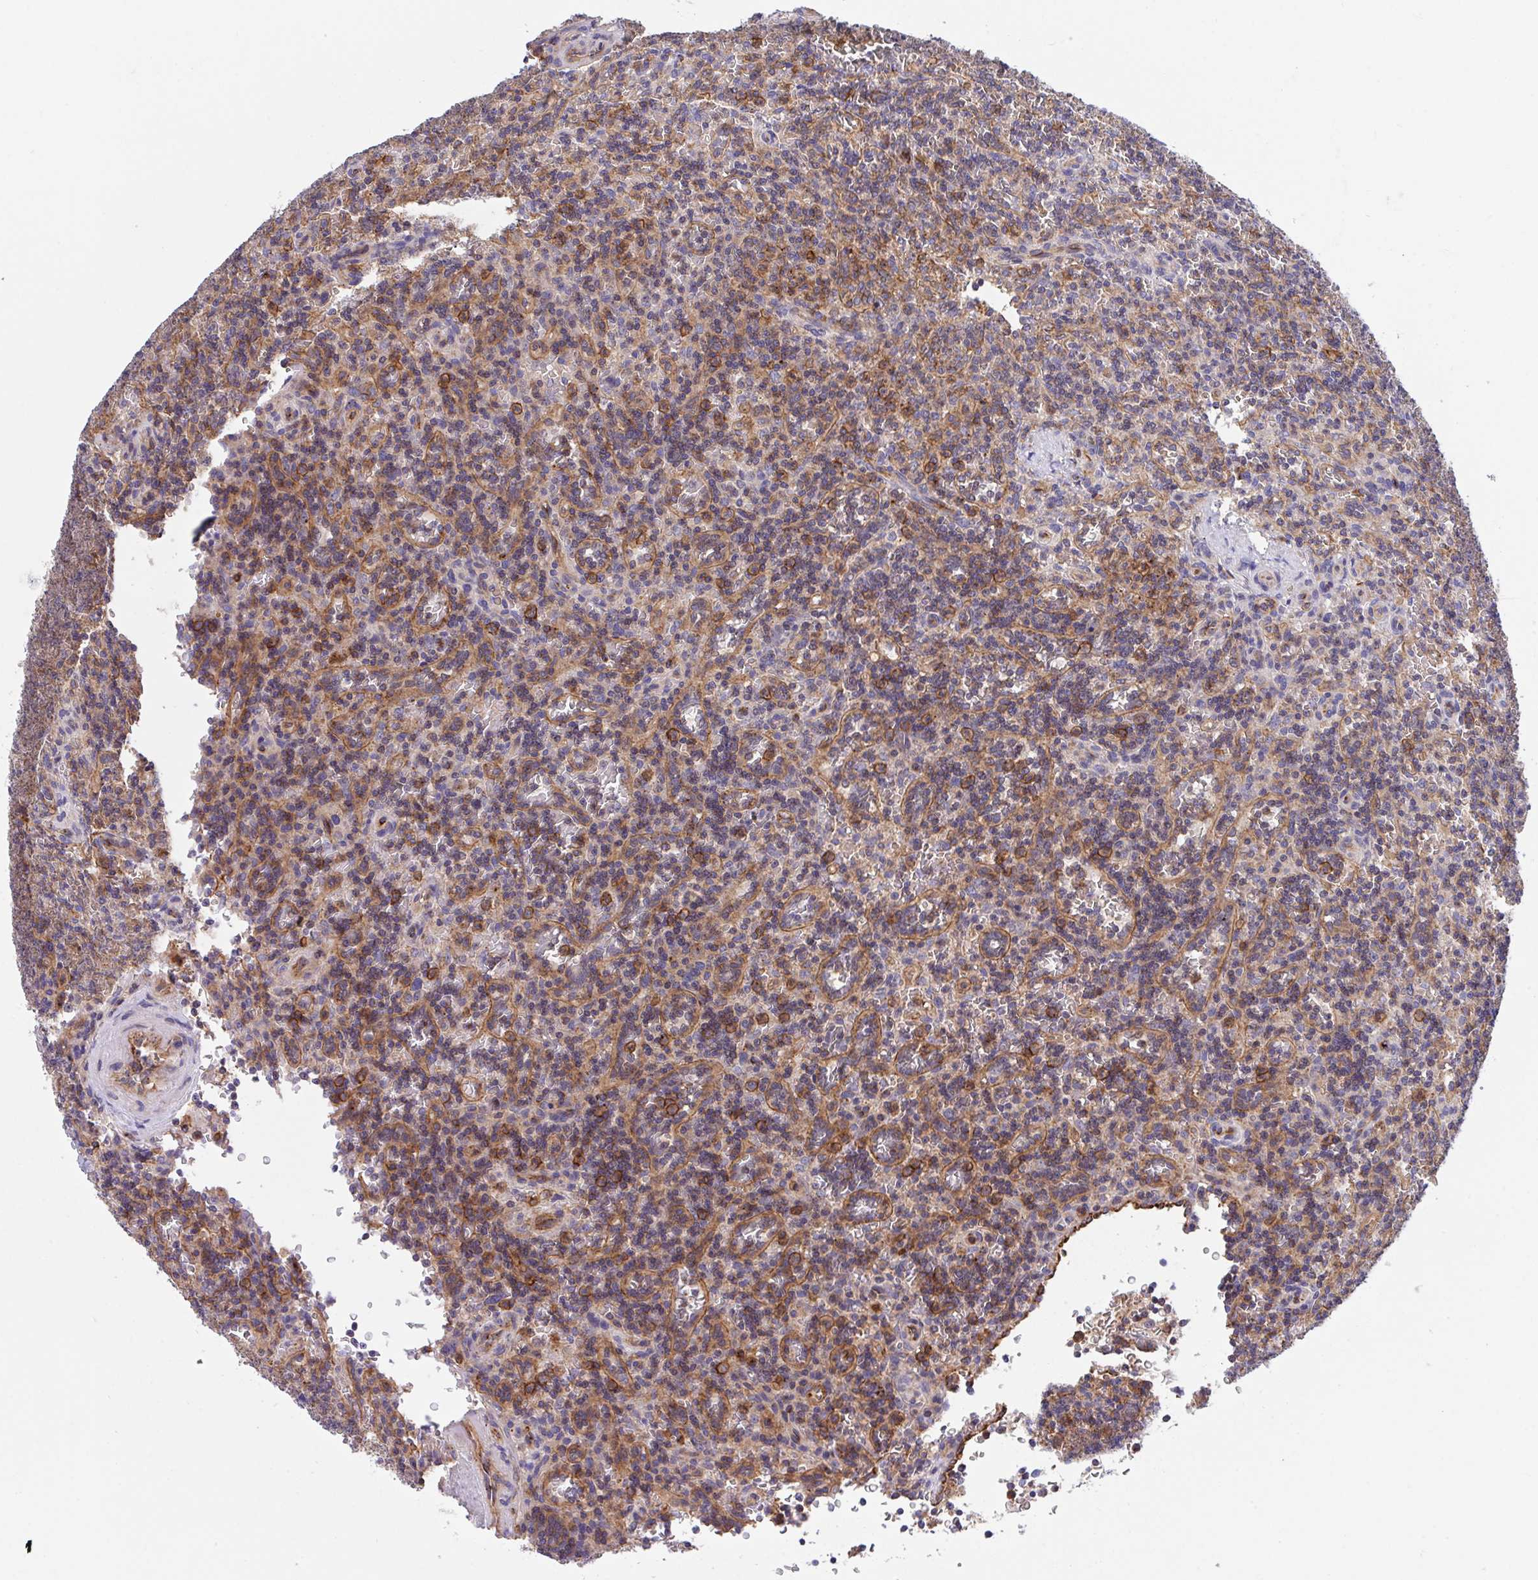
{"staining": {"intensity": "negative", "quantity": "none", "location": "none"}, "tissue": "lymphoma", "cell_type": "Tumor cells", "image_type": "cancer", "snomed": [{"axis": "morphology", "description": "Malignant lymphoma, non-Hodgkin's type, Low grade"}, {"axis": "topography", "description": "Spleen"}], "caption": "Immunohistochemistry image of lymphoma stained for a protein (brown), which demonstrates no staining in tumor cells. (DAB immunohistochemistry with hematoxylin counter stain).", "gene": "C4orf36", "patient": {"sex": "male", "age": 73}}